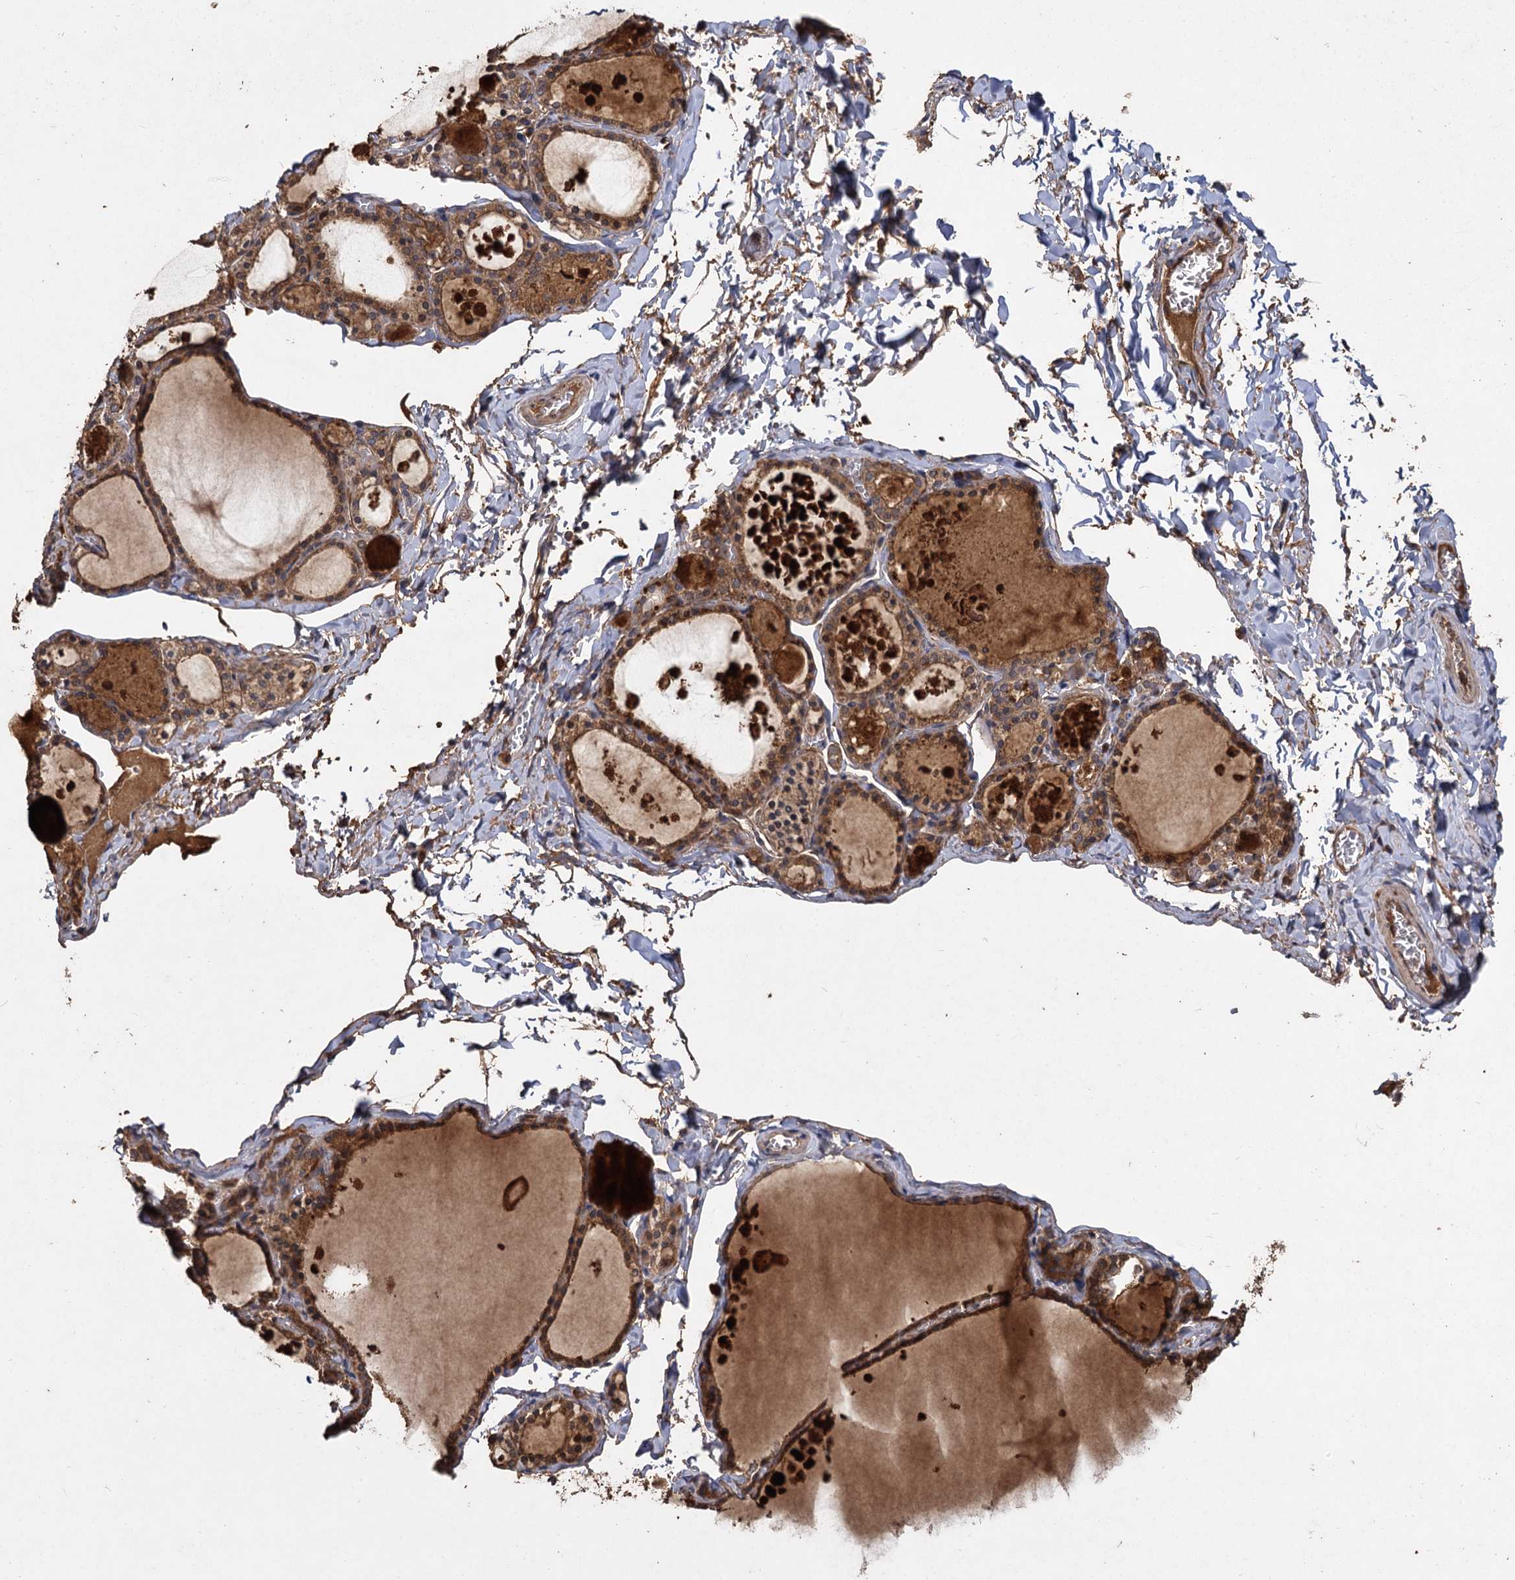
{"staining": {"intensity": "strong", "quantity": ">75%", "location": "cytoplasmic/membranous"}, "tissue": "thyroid gland", "cell_type": "Glandular cells", "image_type": "normal", "snomed": [{"axis": "morphology", "description": "Normal tissue, NOS"}, {"axis": "topography", "description": "Thyroid gland"}], "caption": "Immunohistochemistry of benign human thyroid gland displays high levels of strong cytoplasmic/membranous staining in approximately >75% of glandular cells. (Stains: DAB (3,3'-diaminobenzidine) in brown, nuclei in blue, Microscopy: brightfield microscopy at high magnification).", "gene": "GCLC", "patient": {"sex": "male", "age": 56}}